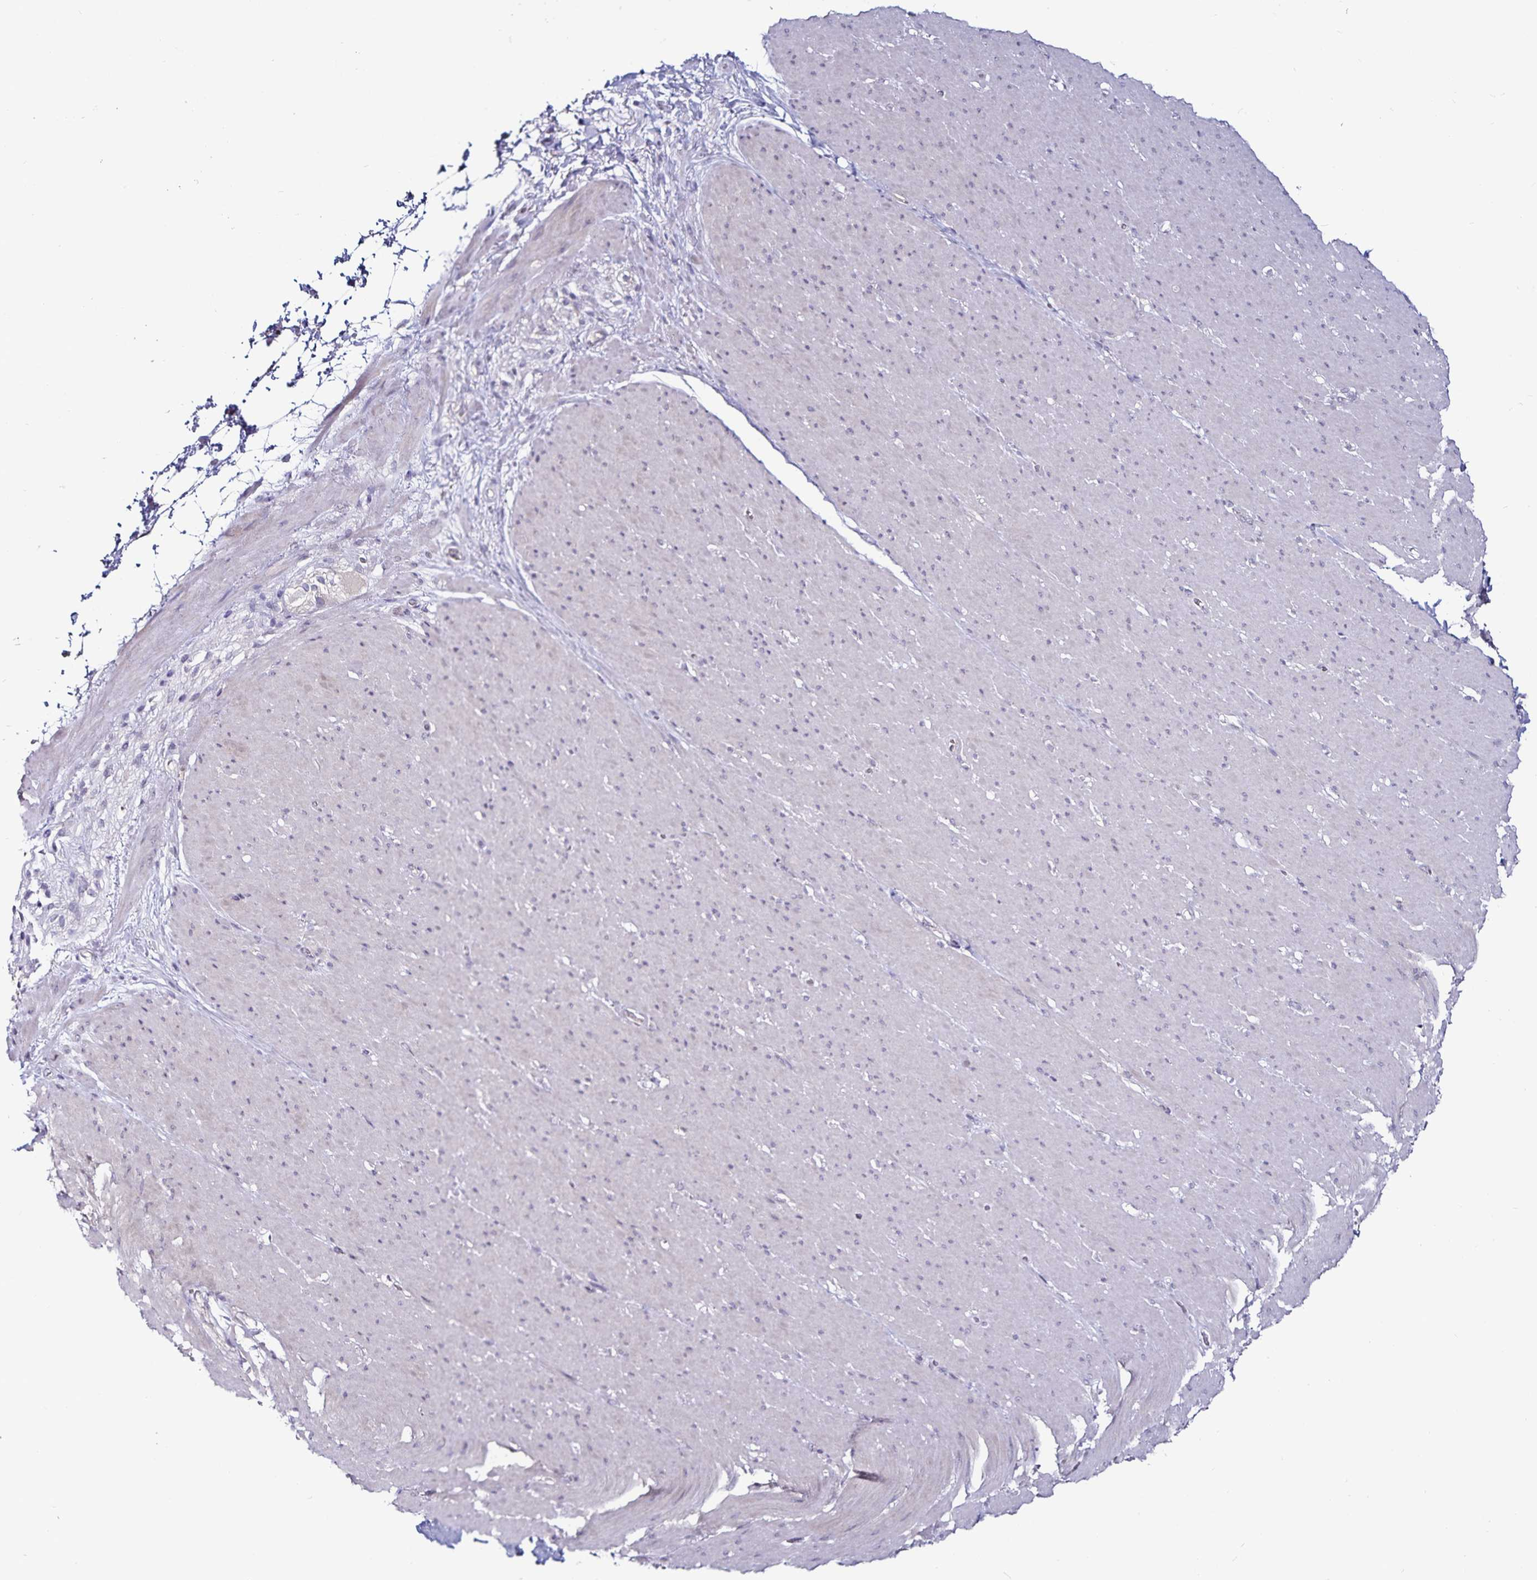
{"staining": {"intensity": "negative", "quantity": "none", "location": "none"}, "tissue": "smooth muscle", "cell_type": "Smooth muscle cells", "image_type": "normal", "snomed": [{"axis": "morphology", "description": "Normal tissue, NOS"}, {"axis": "topography", "description": "Smooth muscle"}, {"axis": "topography", "description": "Rectum"}], "caption": "Immunohistochemical staining of normal smooth muscle shows no significant positivity in smooth muscle cells. (Immunohistochemistry (ihc), brightfield microscopy, high magnification).", "gene": "ACSL5", "patient": {"sex": "male", "age": 53}}